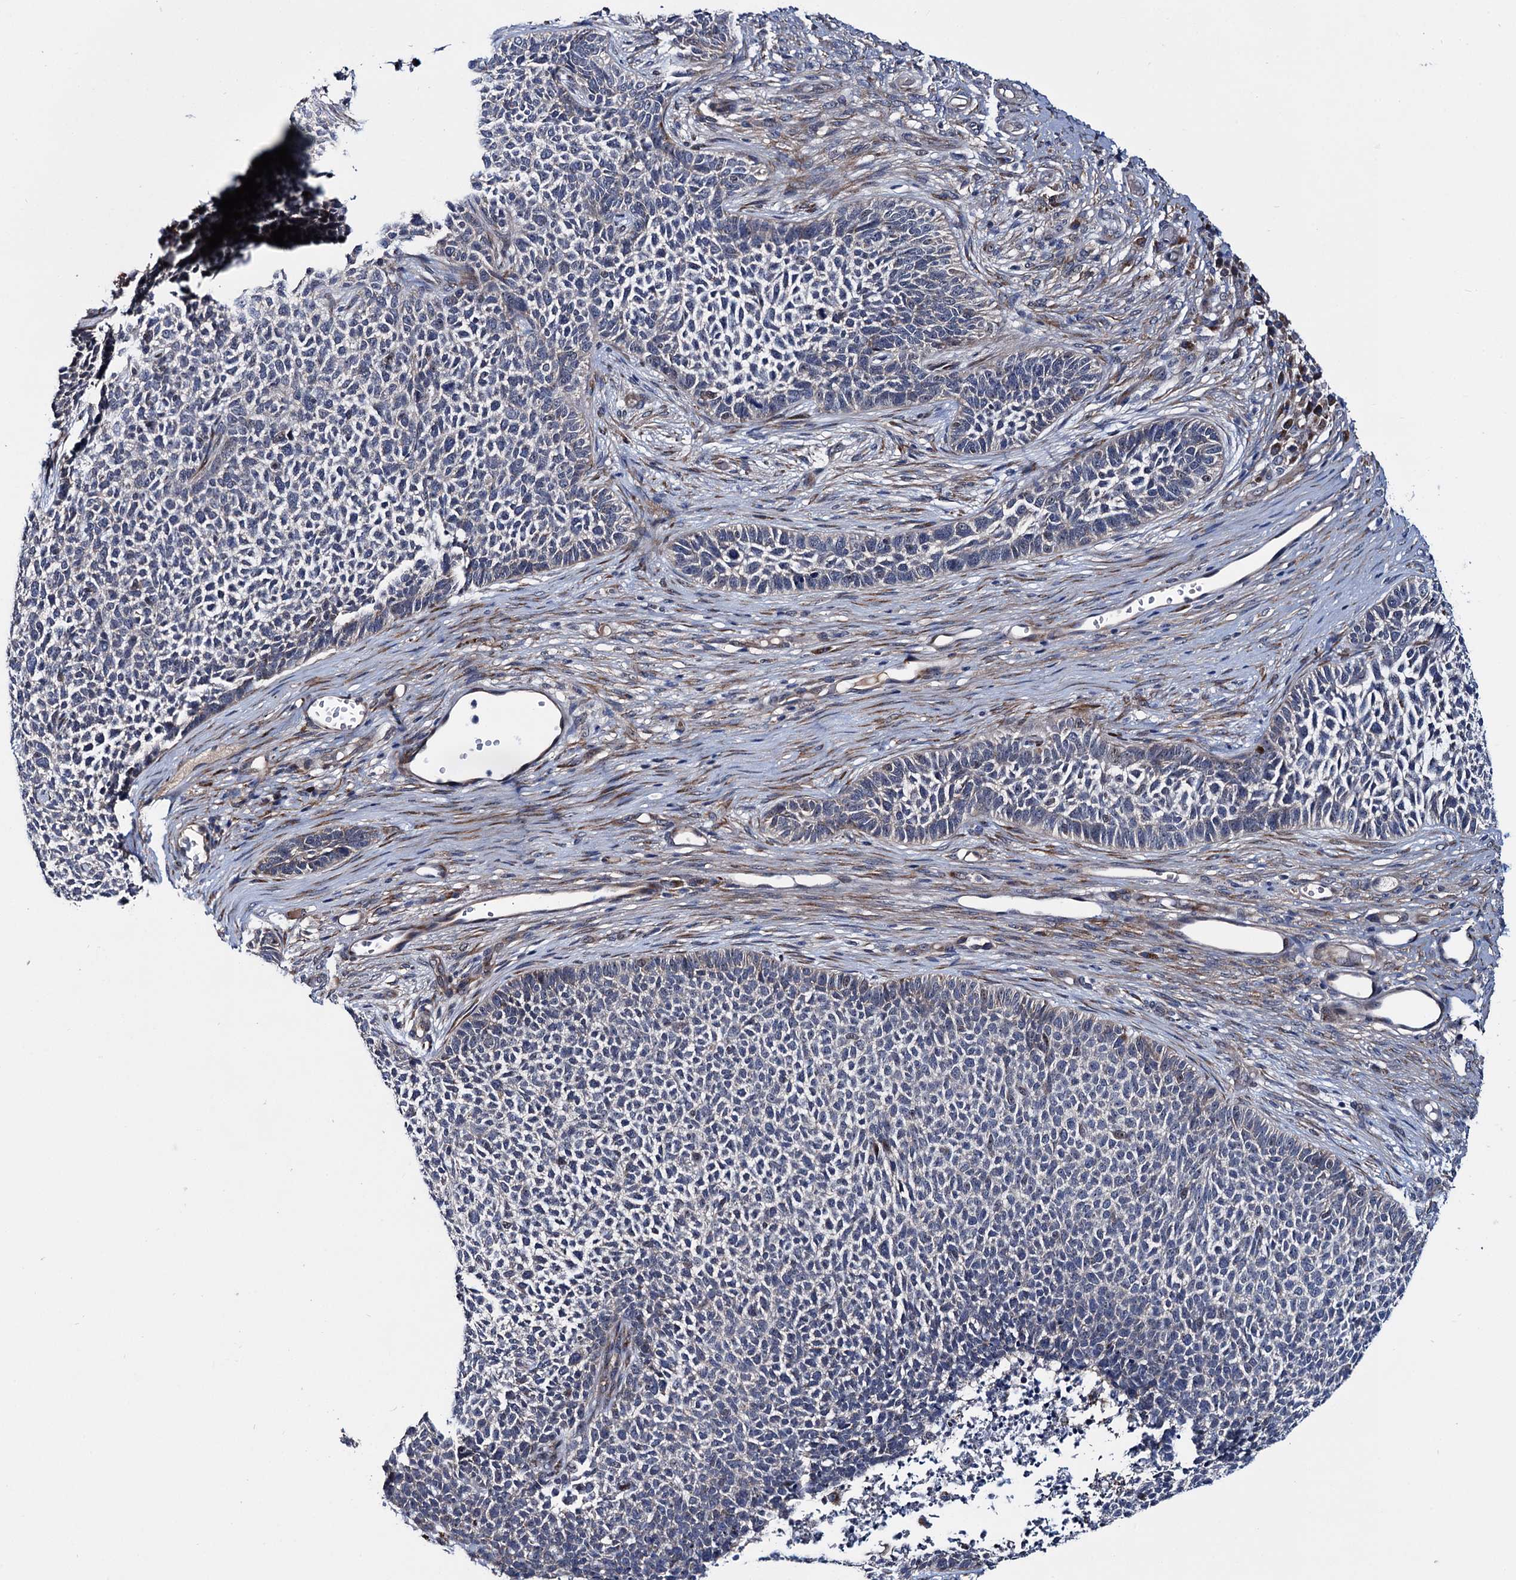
{"staining": {"intensity": "negative", "quantity": "none", "location": "none"}, "tissue": "skin cancer", "cell_type": "Tumor cells", "image_type": "cancer", "snomed": [{"axis": "morphology", "description": "Basal cell carcinoma"}, {"axis": "topography", "description": "Skin"}], "caption": "The micrograph exhibits no significant staining in tumor cells of basal cell carcinoma (skin).", "gene": "EYA4", "patient": {"sex": "female", "age": 84}}